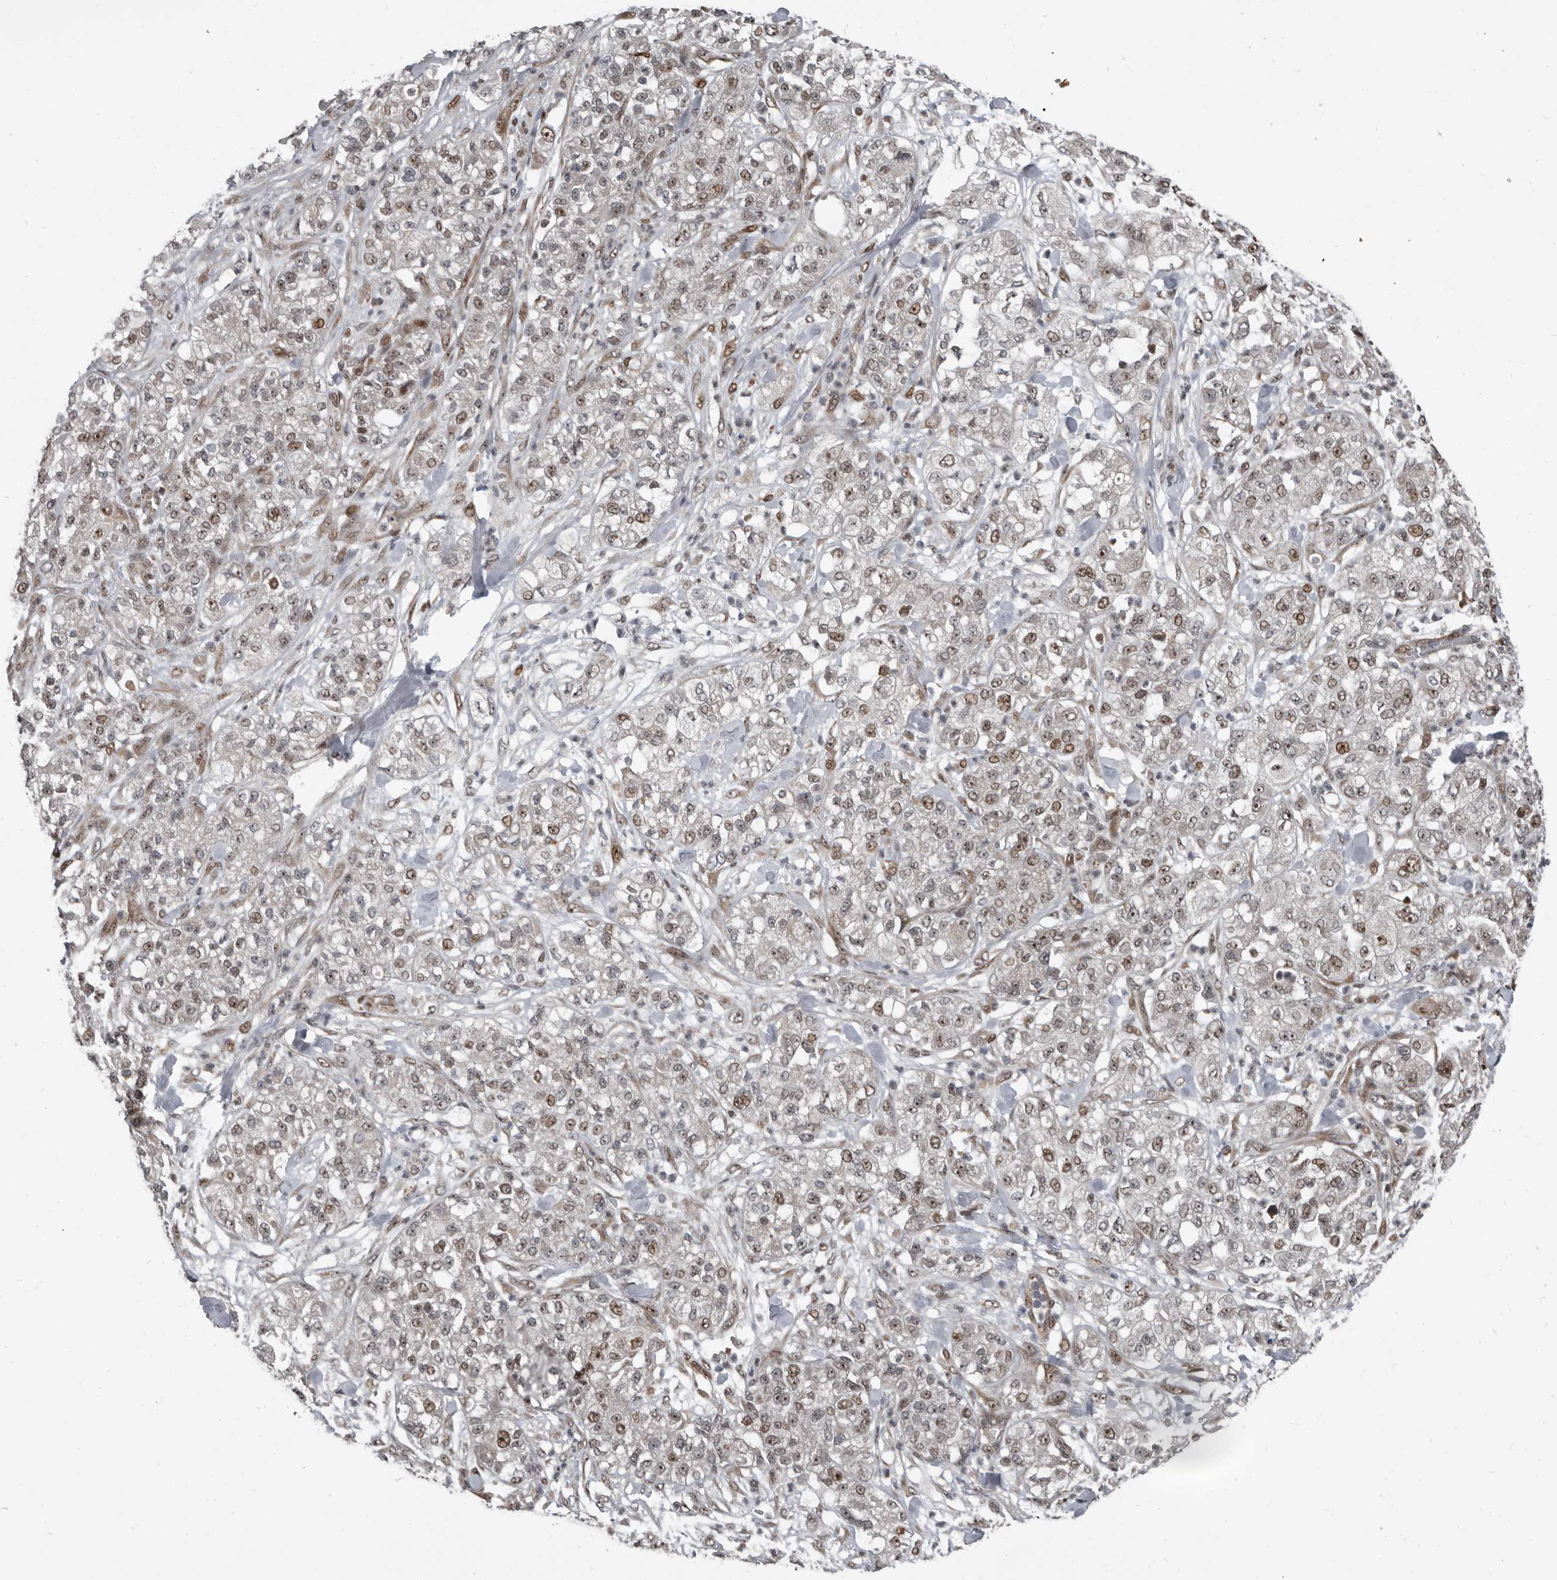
{"staining": {"intensity": "weak", "quantity": "25%-75%", "location": "nuclear"}, "tissue": "pancreatic cancer", "cell_type": "Tumor cells", "image_type": "cancer", "snomed": [{"axis": "morphology", "description": "Adenocarcinoma, NOS"}, {"axis": "topography", "description": "Pancreas"}], "caption": "Pancreatic cancer tissue demonstrates weak nuclear expression in approximately 25%-75% of tumor cells", "gene": "CHD1L", "patient": {"sex": "female", "age": 78}}